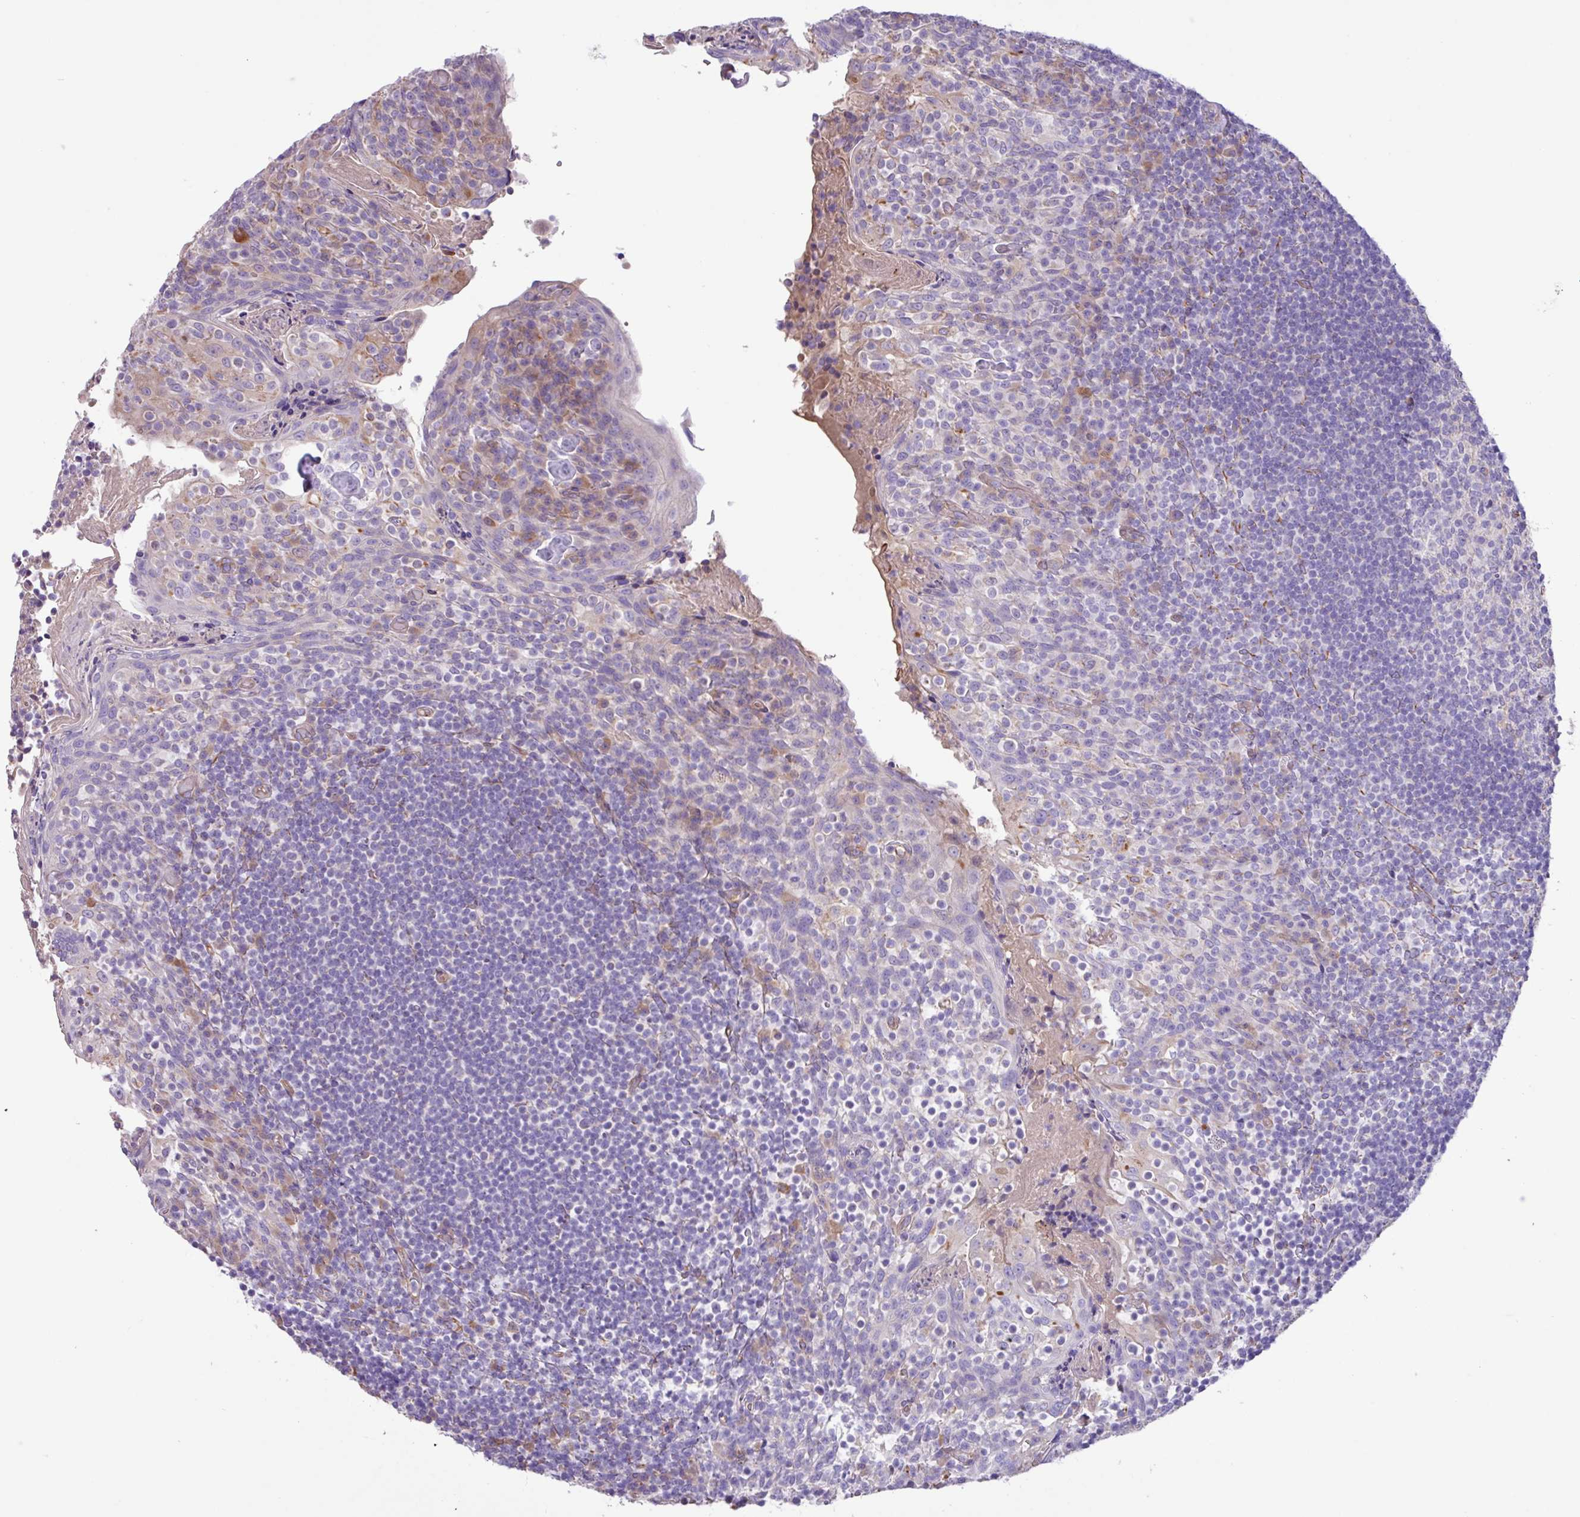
{"staining": {"intensity": "negative", "quantity": "none", "location": "none"}, "tissue": "tonsil", "cell_type": "Germinal center cells", "image_type": "normal", "snomed": [{"axis": "morphology", "description": "Normal tissue, NOS"}, {"axis": "topography", "description": "Tonsil"}], "caption": "Immunohistochemistry (IHC) micrograph of benign tonsil: human tonsil stained with DAB displays no significant protein staining in germinal center cells. The staining was performed using DAB to visualize the protein expression in brown, while the nuclei were stained in blue with hematoxylin (Magnification: 20x).", "gene": "MRM2", "patient": {"sex": "female", "age": 10}}